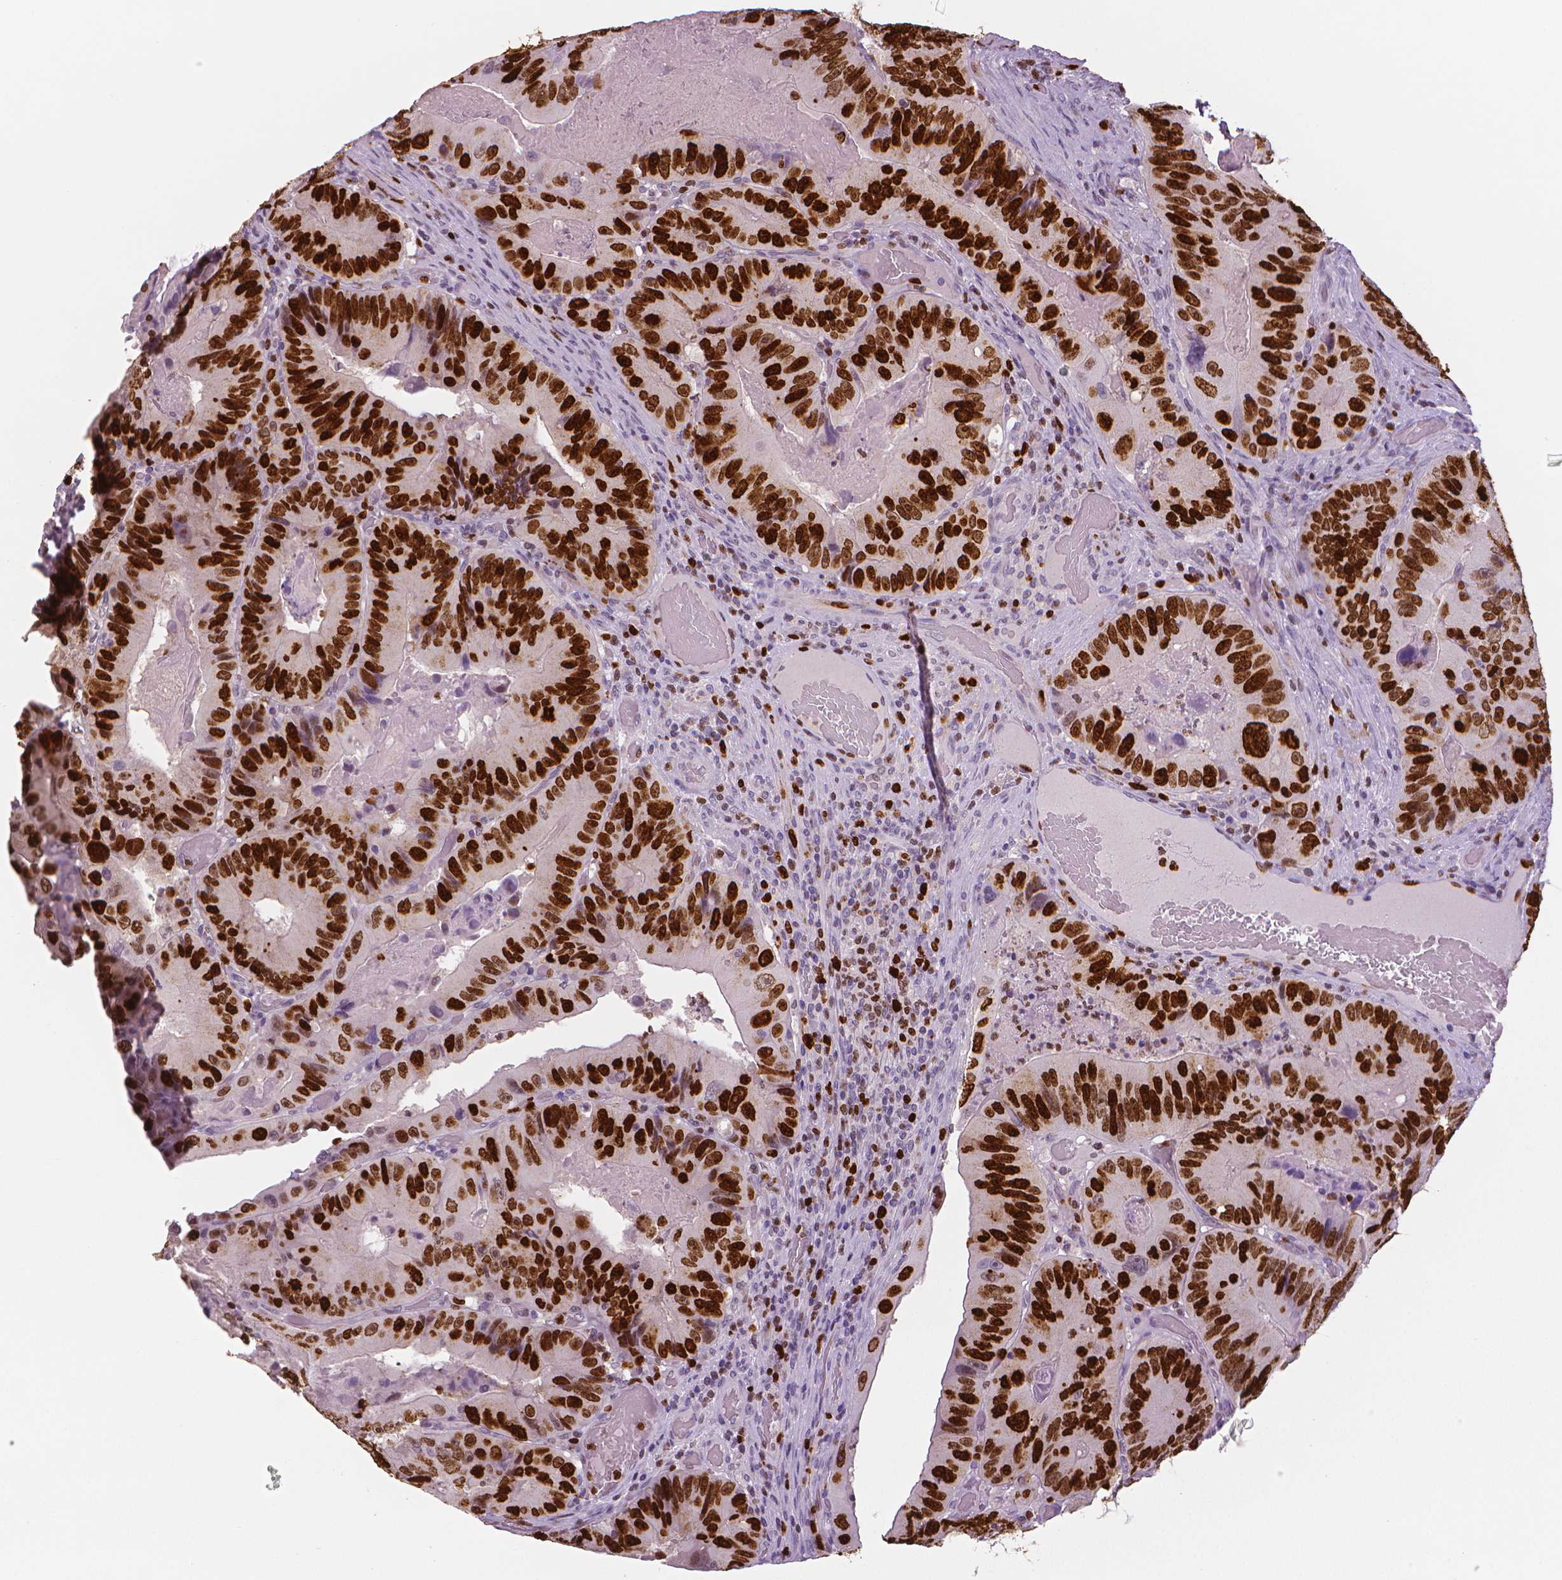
{"staining": {"intensity": "strong", "quantity": ">75%", "location": "nuclear"}, "tissue": "colorectal cancer", "cell_type": "Tumor cells", "image_type": "cancer", "snomed": [{"axis": "morphology", "description": "Adenocarcinoma, NOS"}, {"axis": "topography", "description": "Colon"}], "caption": "Colorectal cancer (adenocarcinoma) stained with DAB IHC displays high levels of strong nuclear positivity in about >75% of tumor cells. (brown staining indicates protein expression, while blue staining denotes nuclei).", "gene": "MKI67", "patient": {"sex": "female", "age": 86}}